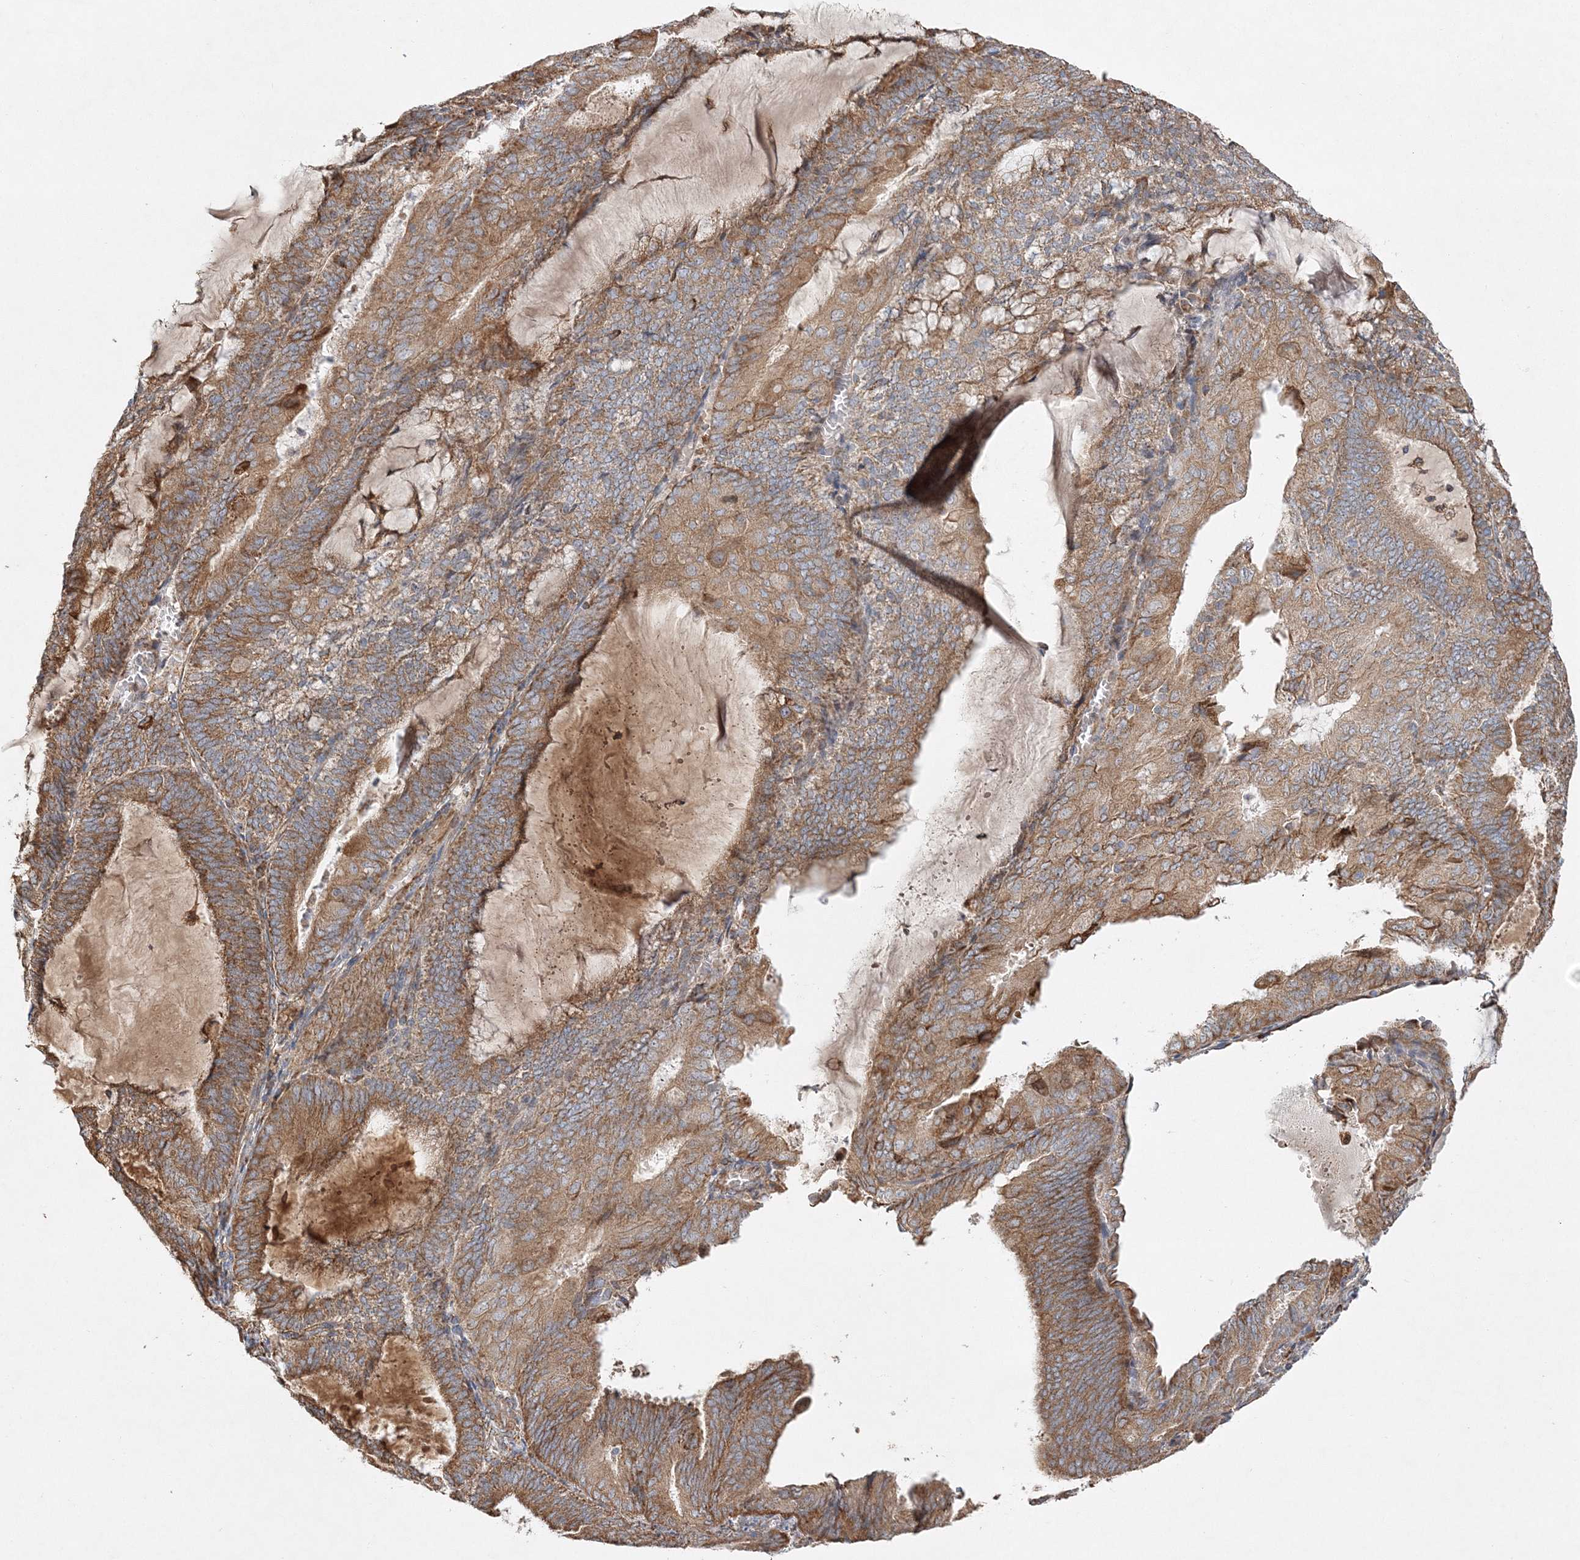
{"staining": {"intensity": "moderate", "quantity": ">75%", "location": "cytoplasmic/membranous"}, "tissue": "endometrial cancer", "cell_type": "Tumor cells", "image_type": "cancer", "snomed": [{"axis": "morphology", "description": "Adenocarcinoma, NOS"}, {"axis": "topography", "description": "Endometrium"}], "caption": "A brown stain shows moderate cytoplasmic/membranous positivity of a protein in human endometrial cancer (adenocarcinoma) tumor cells.", "gene": "ZFYVE16", "patient": {"sex": "female", "age": 81}}